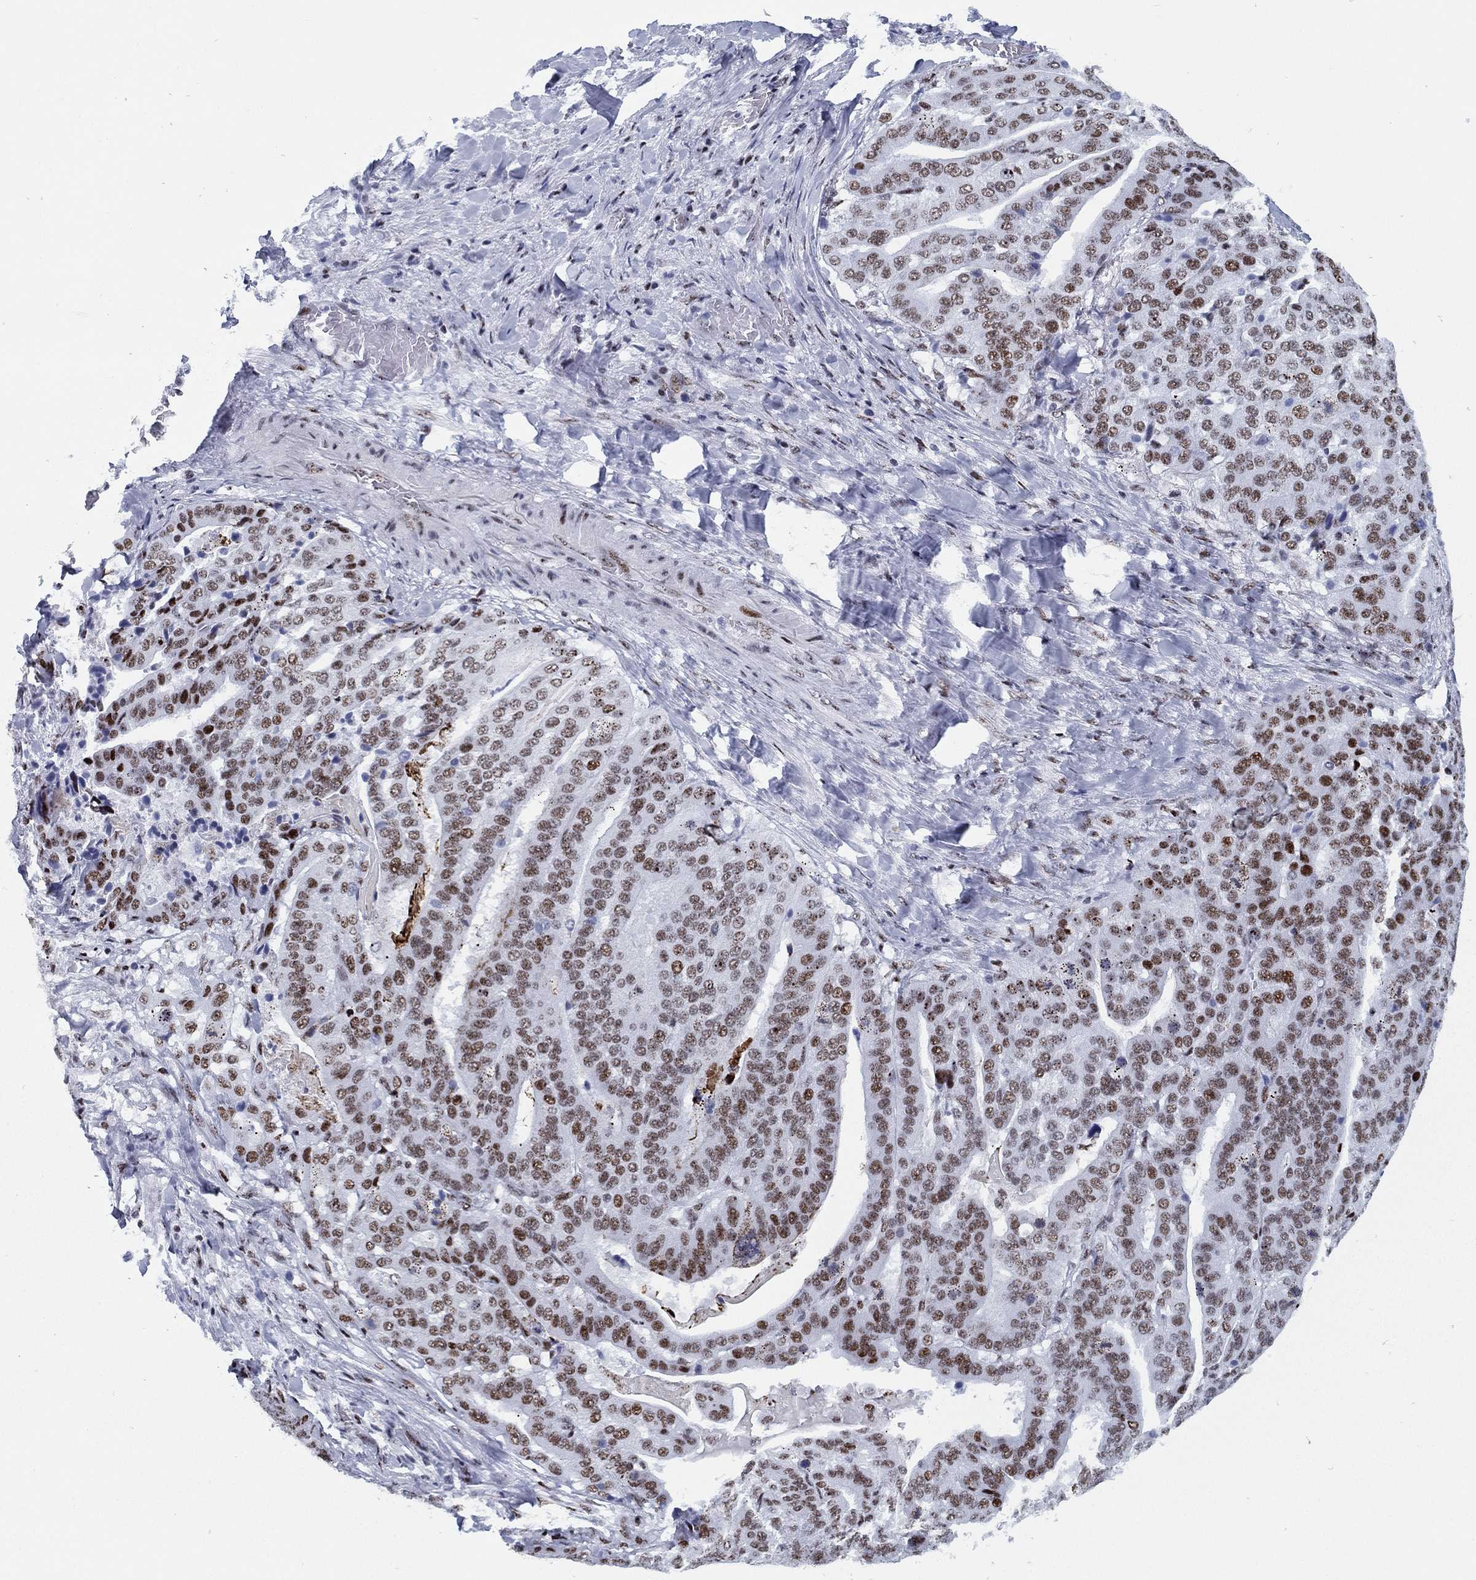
{"staining": {"intensity": "moderate", "quantity": ">75%", "location": "nuclear"}, "tissue": "stomach cancer", "cell_type": "Tumor cells", "image_type": "cancer", "snomed": [{"axis": "morphology", "description": "Adenocarcinoma, NOS"}, {"axis": "topography", "description": "Stomach"}], "caption": "High-magnification brightfield microscopy of stomach cancer (adenocarcinoma) stained with DAB (3,3'-diaminobenzidine) (brown) and counterstained with hematoxylin (blue). tumor cells exhibit moderate nuclear staining is appreciated in about>75% of cells.", "gene": "CYB561D2", "patient": {"sex": "male", "age": 48}}